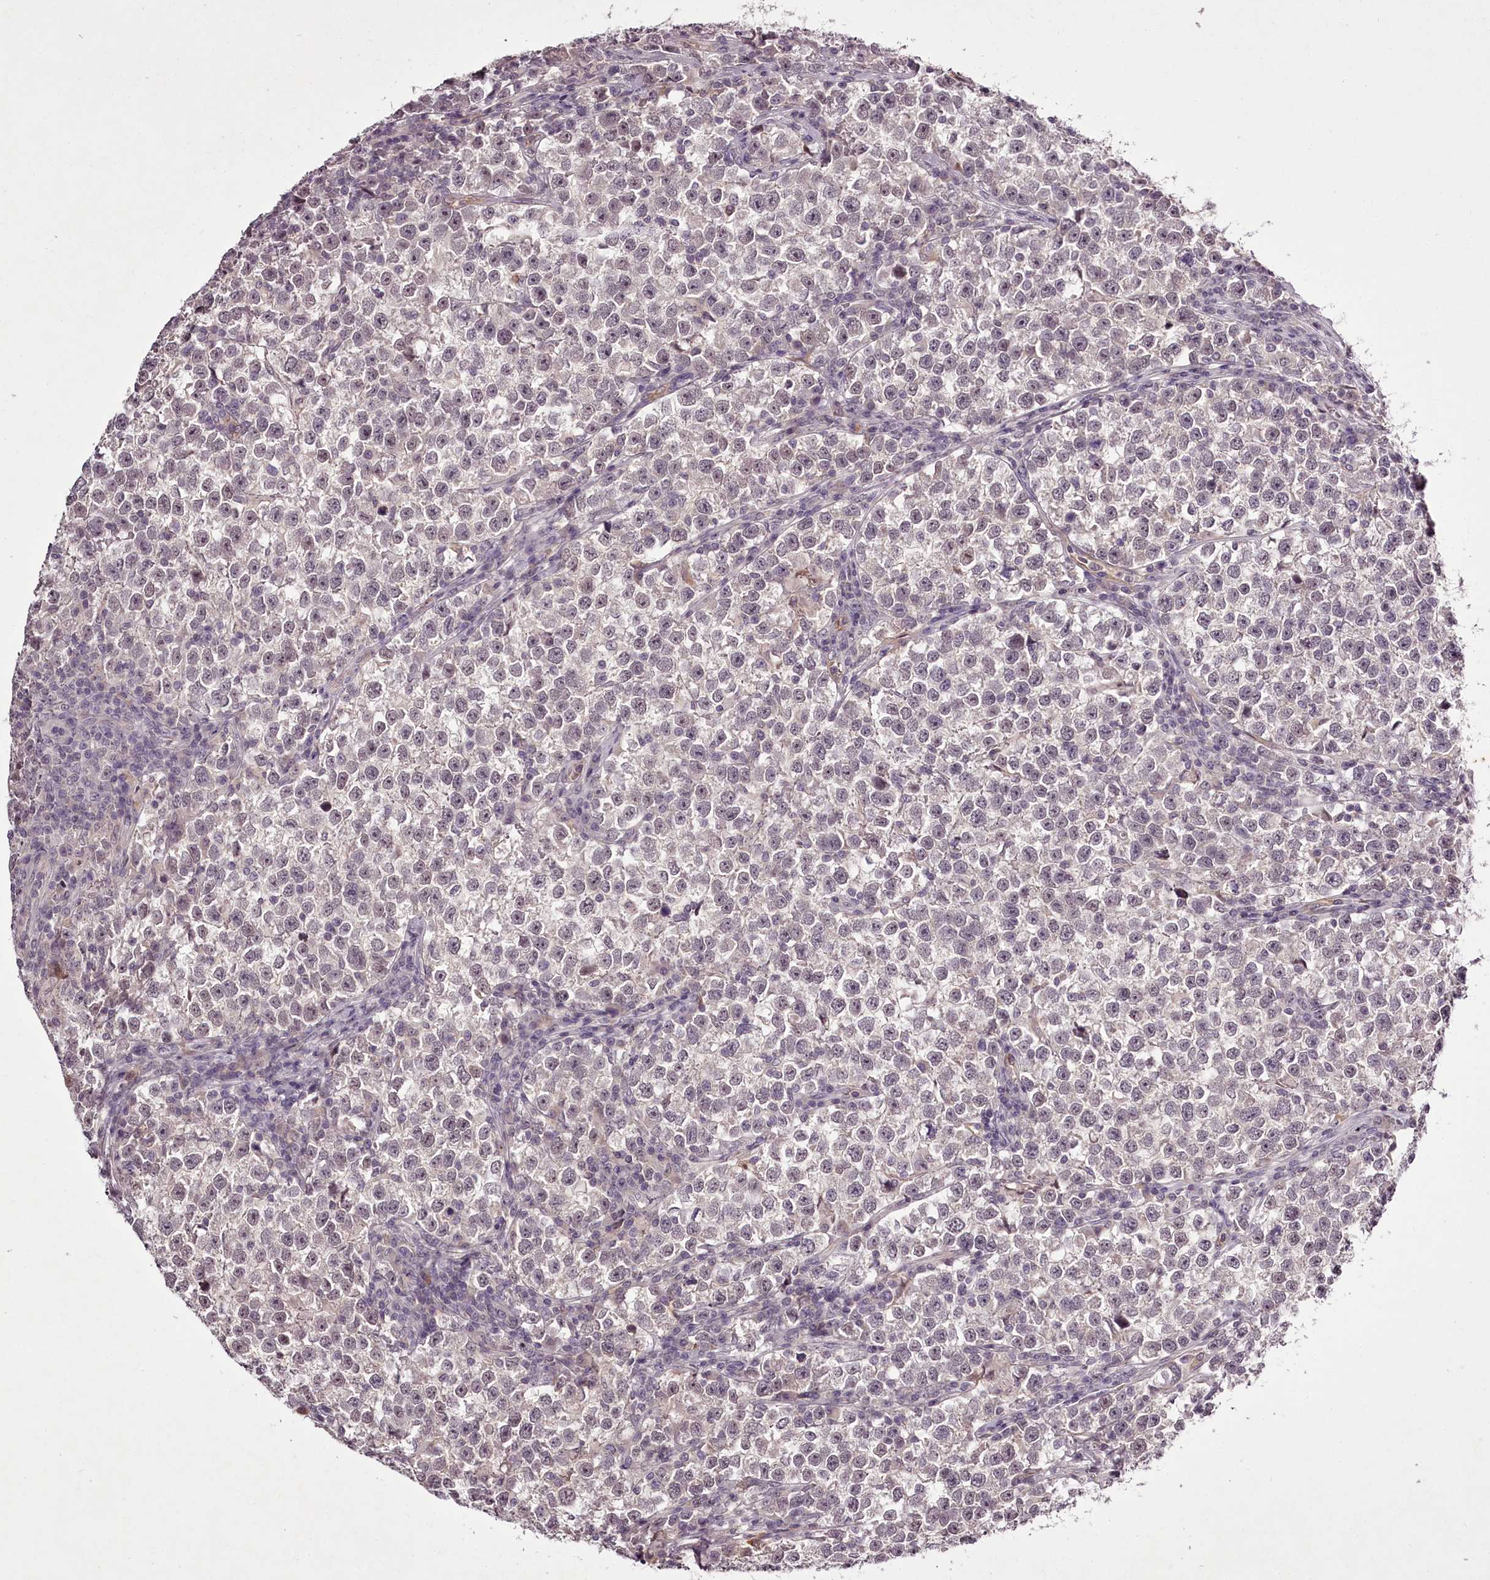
{"staining": {"intensity": "negative", "quantity": "none", "location": "none"}, "tissue": "testis cancer", "cell_type": "Tumor cells", "image_type": "cancer", "snomed": [{"axis": "morphology", "description": "Normal tissue, NOS"}, {"axis": "morphology", "description": "Seminoma, NOS"}, {"axis": "topography", "description": "Testis"}], "caption": "IHC photomicrograph of human seminoma (testis) stained for a protein (brown), which shows no staining in tumor cells. (Brightfield microscopy of DAB (3,3'-diaminobenzidine) IHC at high magnification).", "gene": "RBMXL2", "patient": {"sex": "male", "age": 43}}